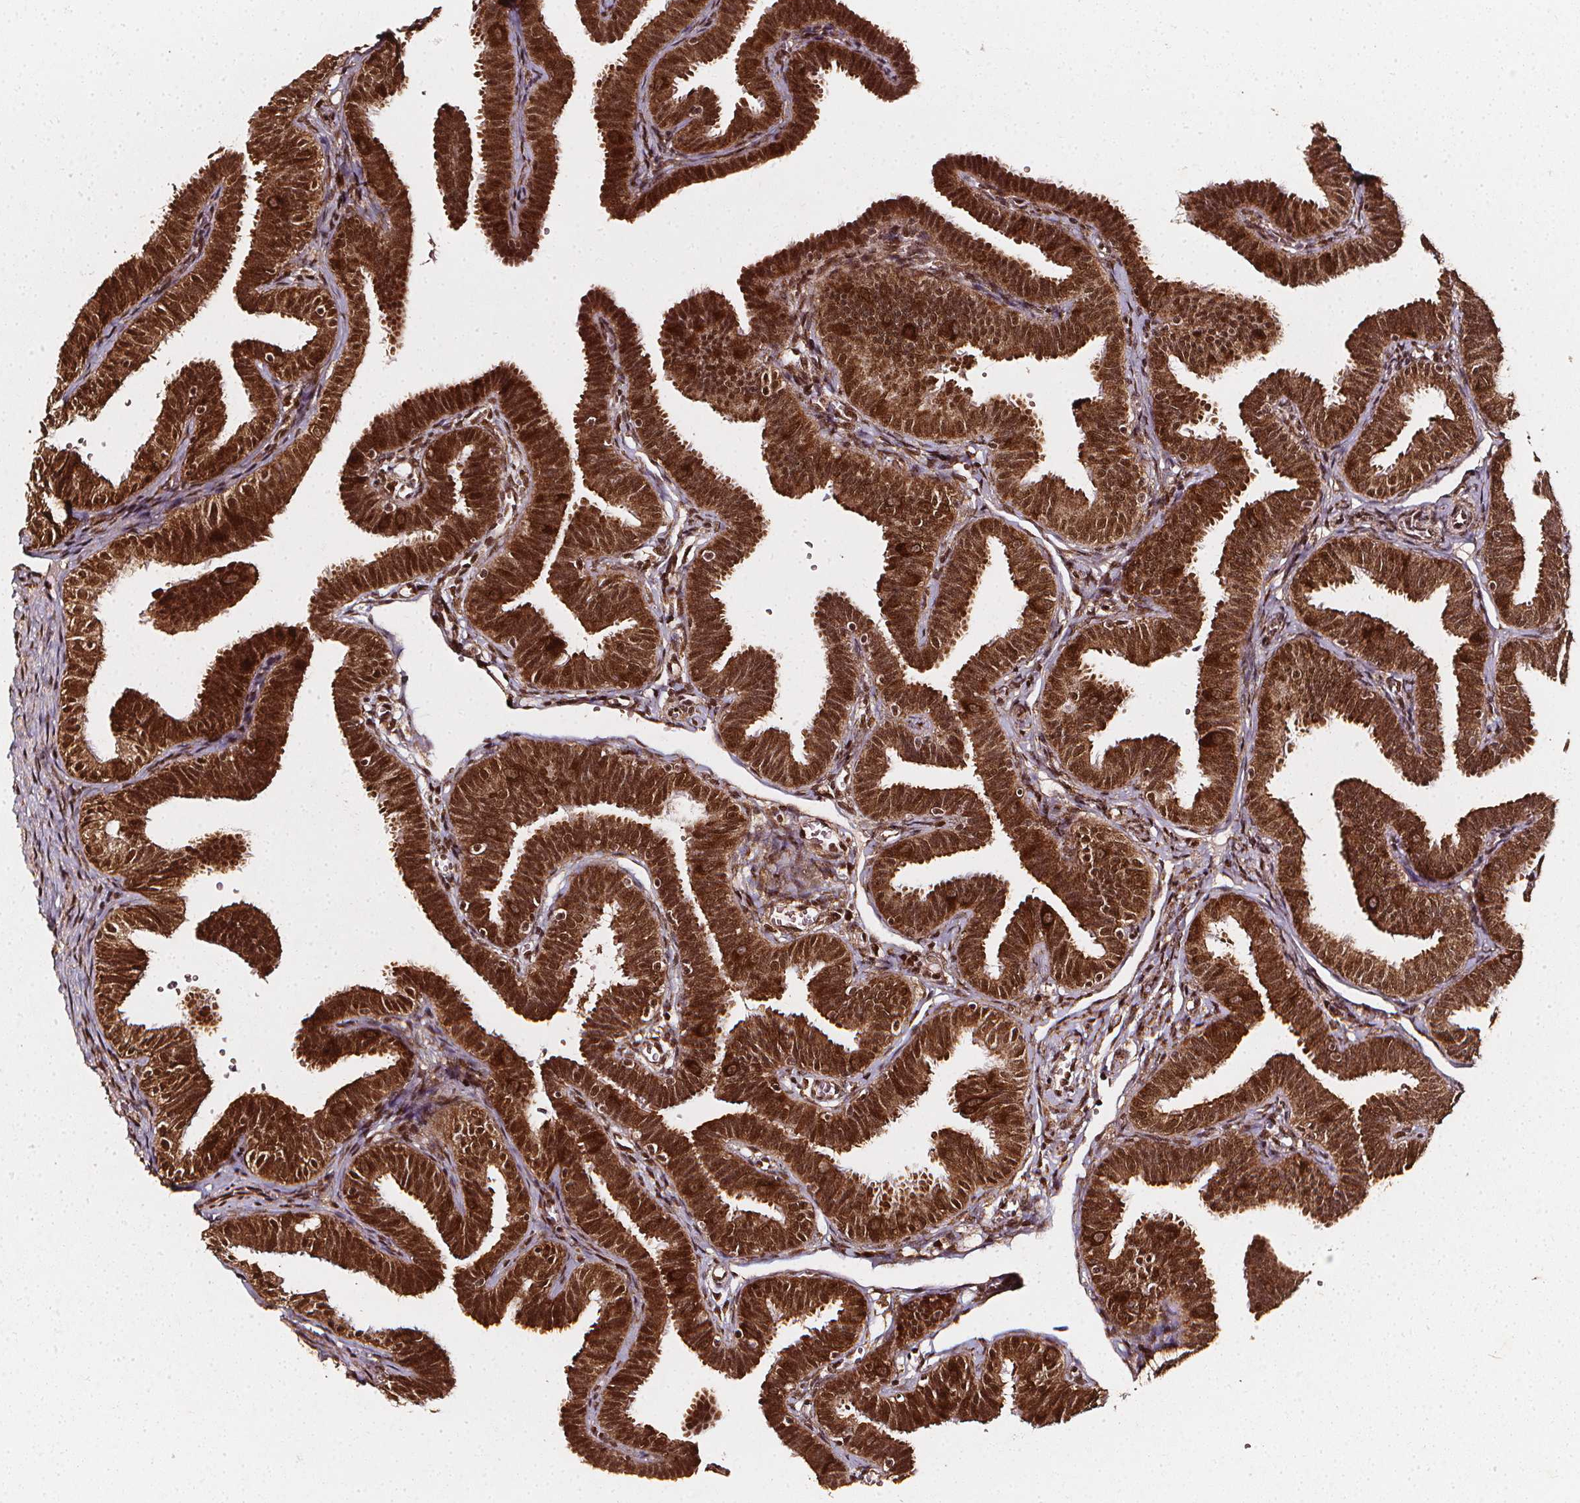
{"staining": {"intensity": "strong", "quantity": ">75%", "location": "cytoplasmic/membranous,nuclear"}, "tissue": "fallopian tube", "cell_type": "Glandular cells", "image_type": "normal", "snomed": [{"axis": "morphology", "description": "Normal tissue, NOS"}, {"axis": "topography", "description": "Fallopian tube"}], "caption": "Strong cytoplasmic/membranous,nuclear expression is identified in about >75% of glandular cells in benign fallopian tube.", "gene": "SMN1", "patient": {"sex": "female", "age": 25}}